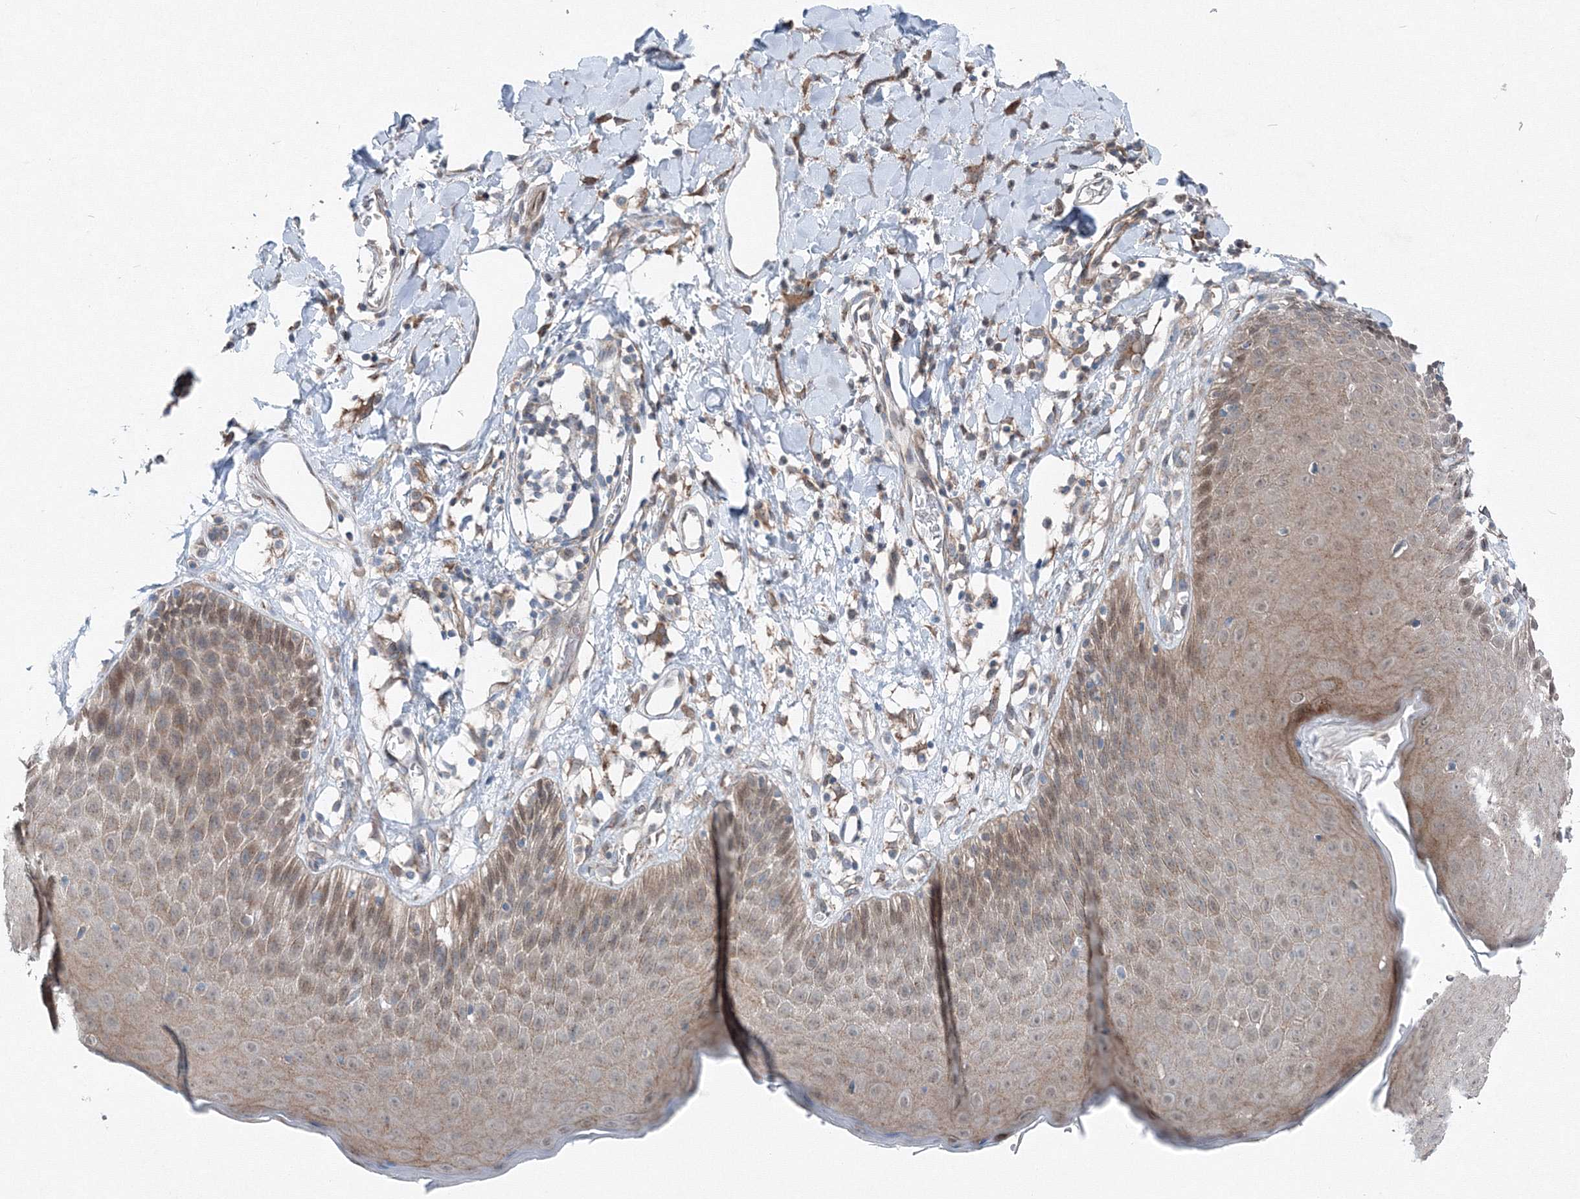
{"staining": {"intensity": "moderate", "quantity": "25%-75%", "location": "cytoplasmic/membranous"}, "tissue": "skin", "cell_type": "Epidermal cells", "image_type": "normal", "snomed": [{"axis": "morphology", "description": "Normal tissue, NOS"}, {"axis": "topography", "description": "Vulva"}], "caption": "Approximately 25%-75% of epidermal cells in unremarkable human skin display moderate cytoplasmic/membranous protein expression as visualized by brown immunohistochemical staining.", "gene": "TPRKB", "patient": {"sex": "female", "age": 68}}